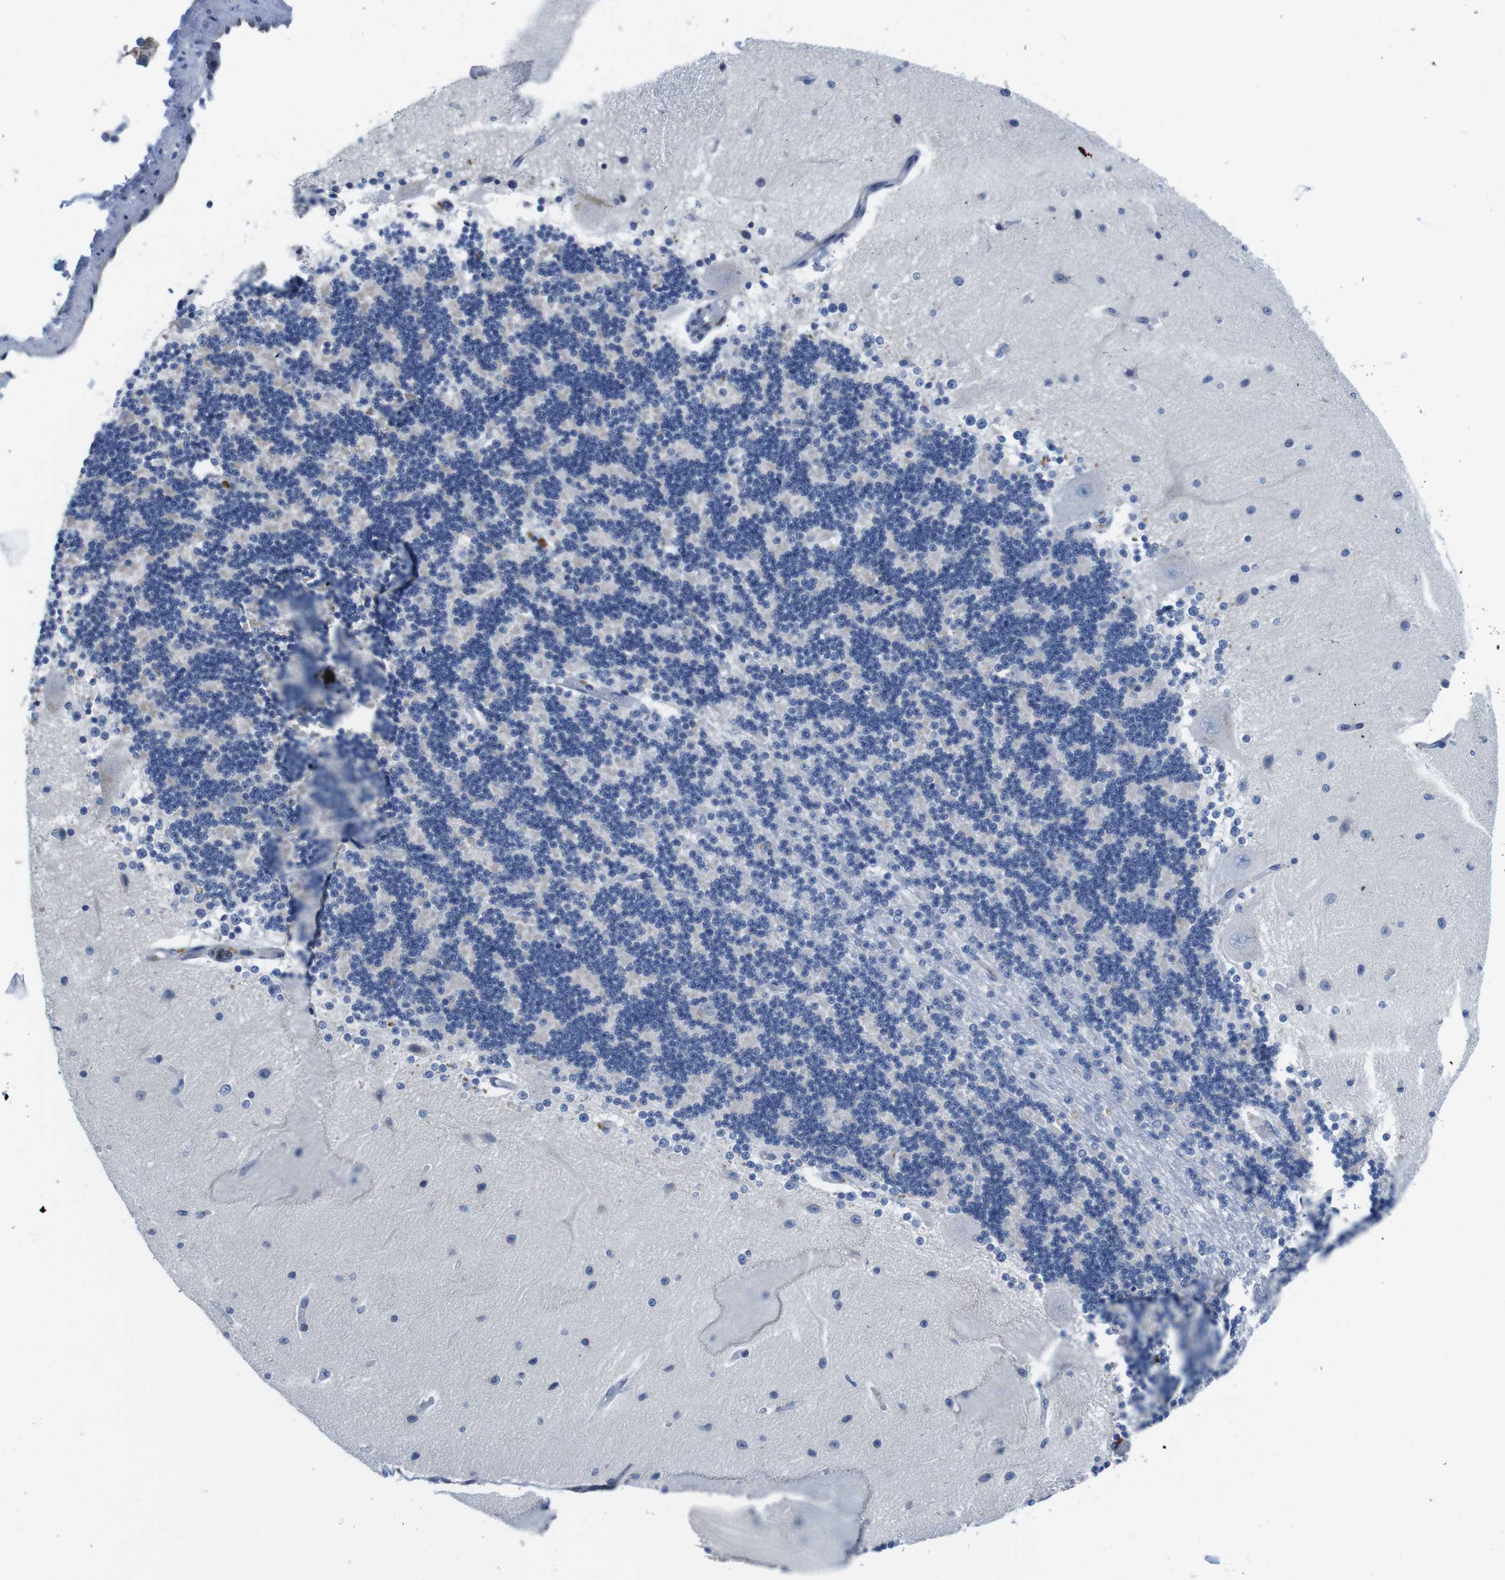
{"staining": {"intensity": "negative", "quantity": "none", "location": "none"}, "tissue": "cerebellum", "cell_type": "Cells in granular layer", "image_type": "normal", "snomed": [{"axis": "morphology", "description": "Normal tissue, NOS"}, {"axis": "topography", "description": "Cerebellum"}], "caption": "High magnification brightfield microscopy of benign cerebellum stained with DAB (brown) and counterstained with hematoxylin (blue): cells in granular layer show no significant positivity.", "gene": "SCRIB", "patient": {"sex": "female", "age": 54}}